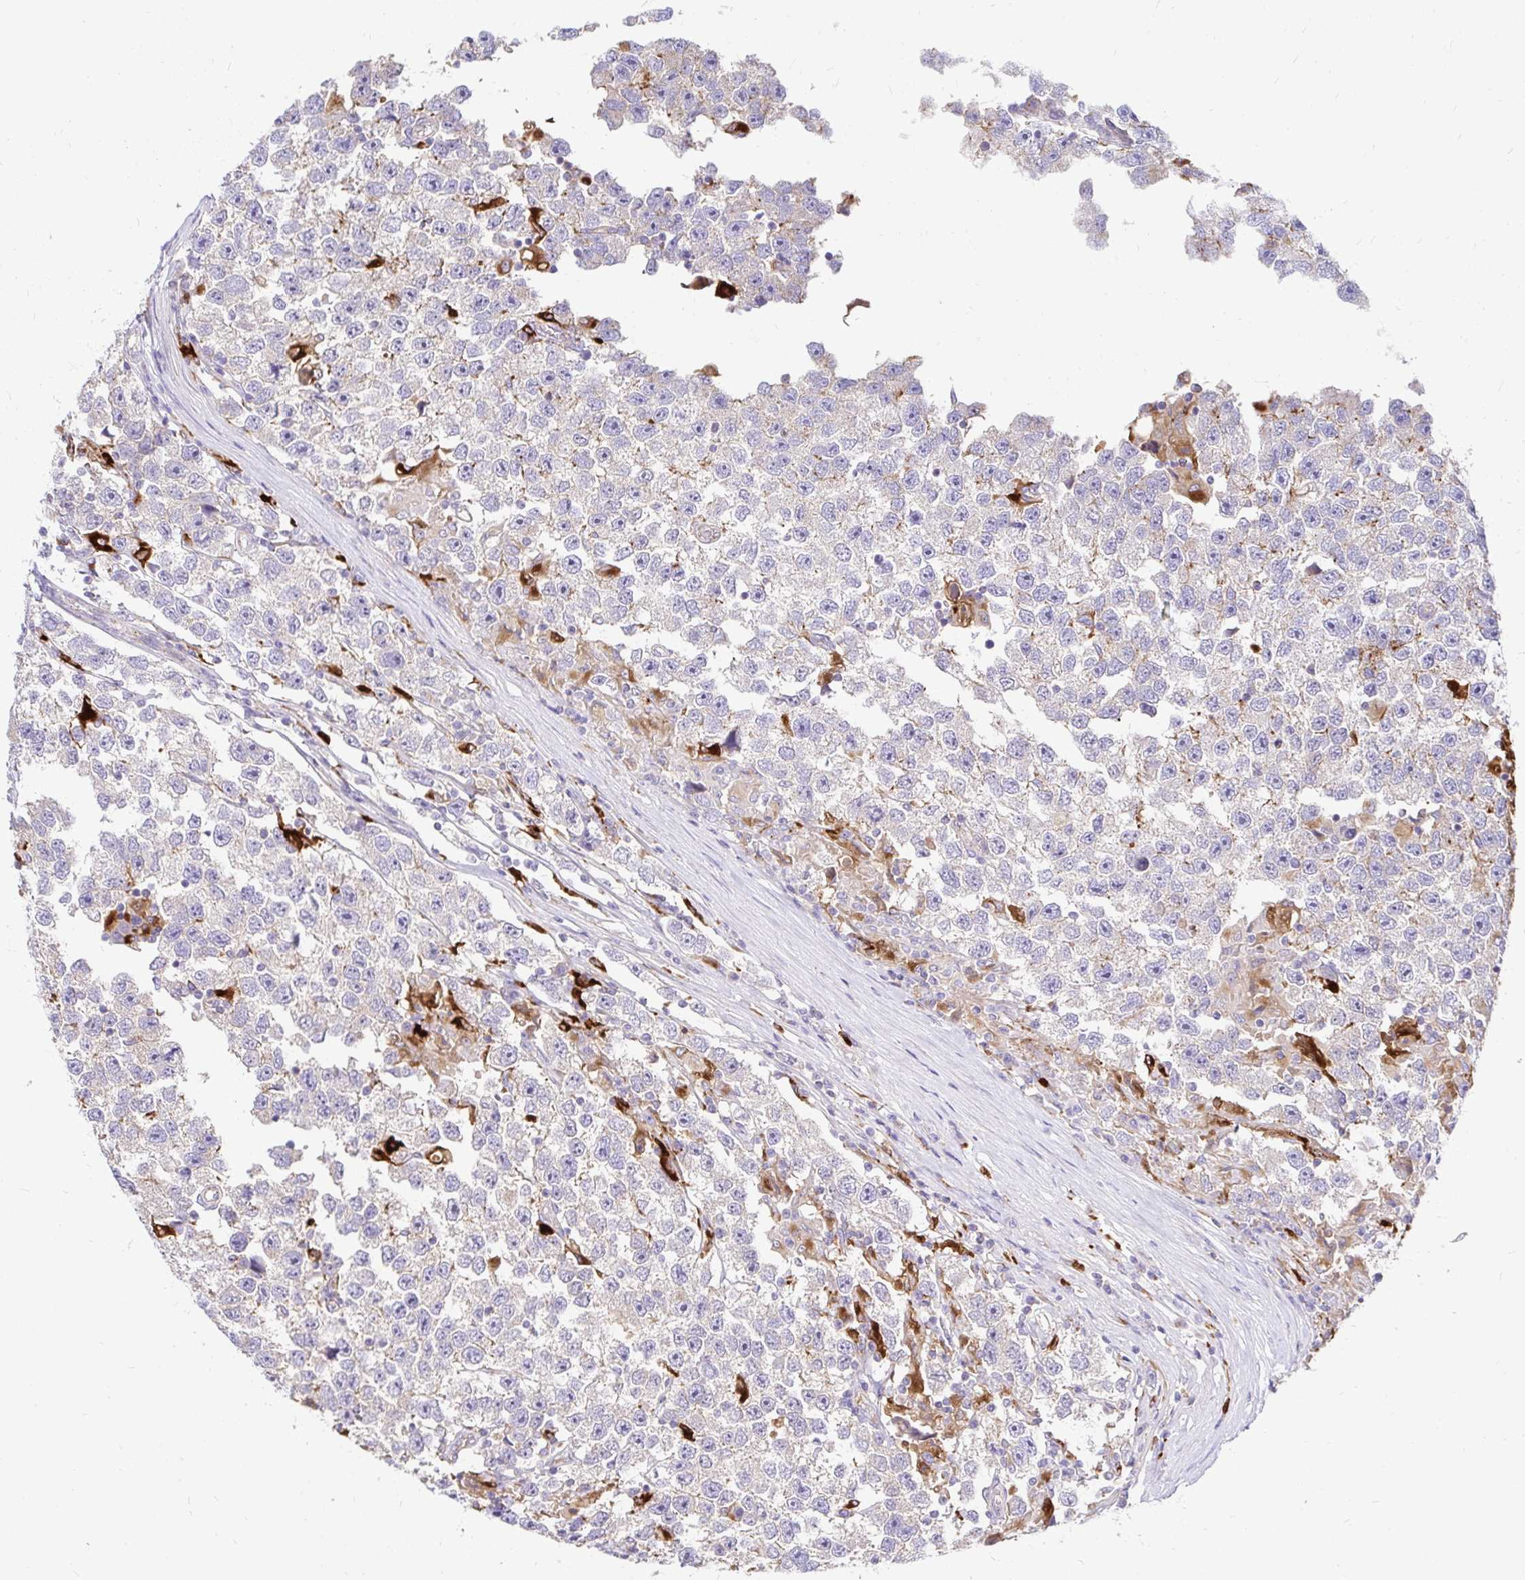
{"staining": {"intensity": "weak", "quantity": "<25%", "location": "cytoplasmic/membranous"}, "tissue": "testis cancer", "cell_type": "Tumor cells", "image_type": "cancer", "snomed": [{"axis": "morphology", "description": "Seminoma, NOS"}, {"axis": "topography", "description": "Testis"}], "caption": "This is an immunohistochemistry micrograph of human testis seminoma. There is no expression in tumor cells.", "gene": "FUCA1", "patient": {"sex": "male", "age": 26}}